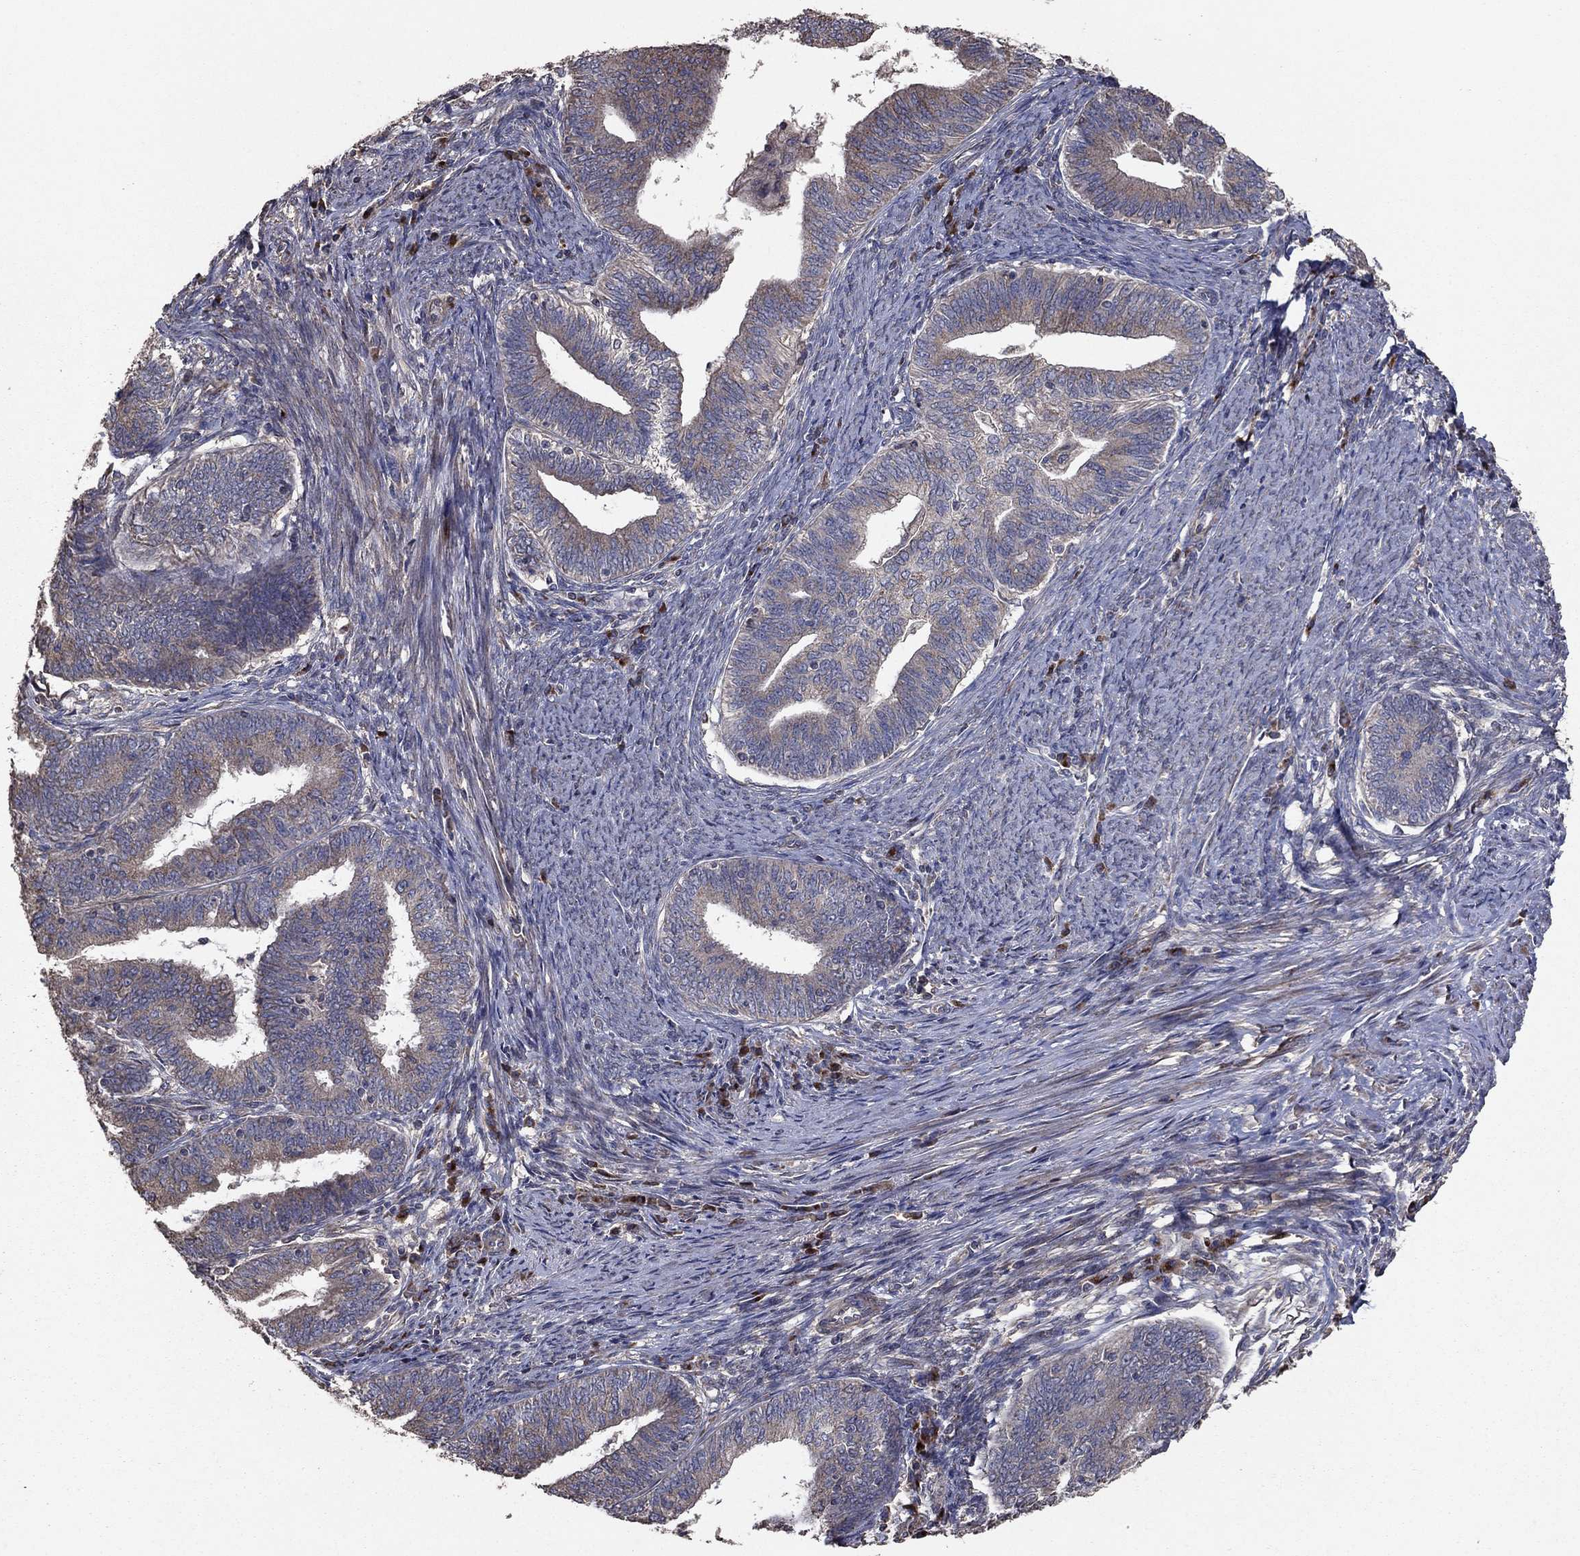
{"staining": {"intensity": "weak", "quantity": "<25%", "location": "cytoplasmic/membranous"}, "tissue": "endometrial cancer", "cell_type": "Tumor cells", "image_type": "cancer", "snomed": [{"axis": "morphology", "description": "Adenocarcinoma, NOS"}, {"axis": "topography", "description": "Endometrium"}], "caption": "Endometrial adenocarcinoma was stained to show a protein in brown. There is no significant positivity in tumor cells.", "gene": "FLT4", "patient": {"sex": "female", "age": 82}}